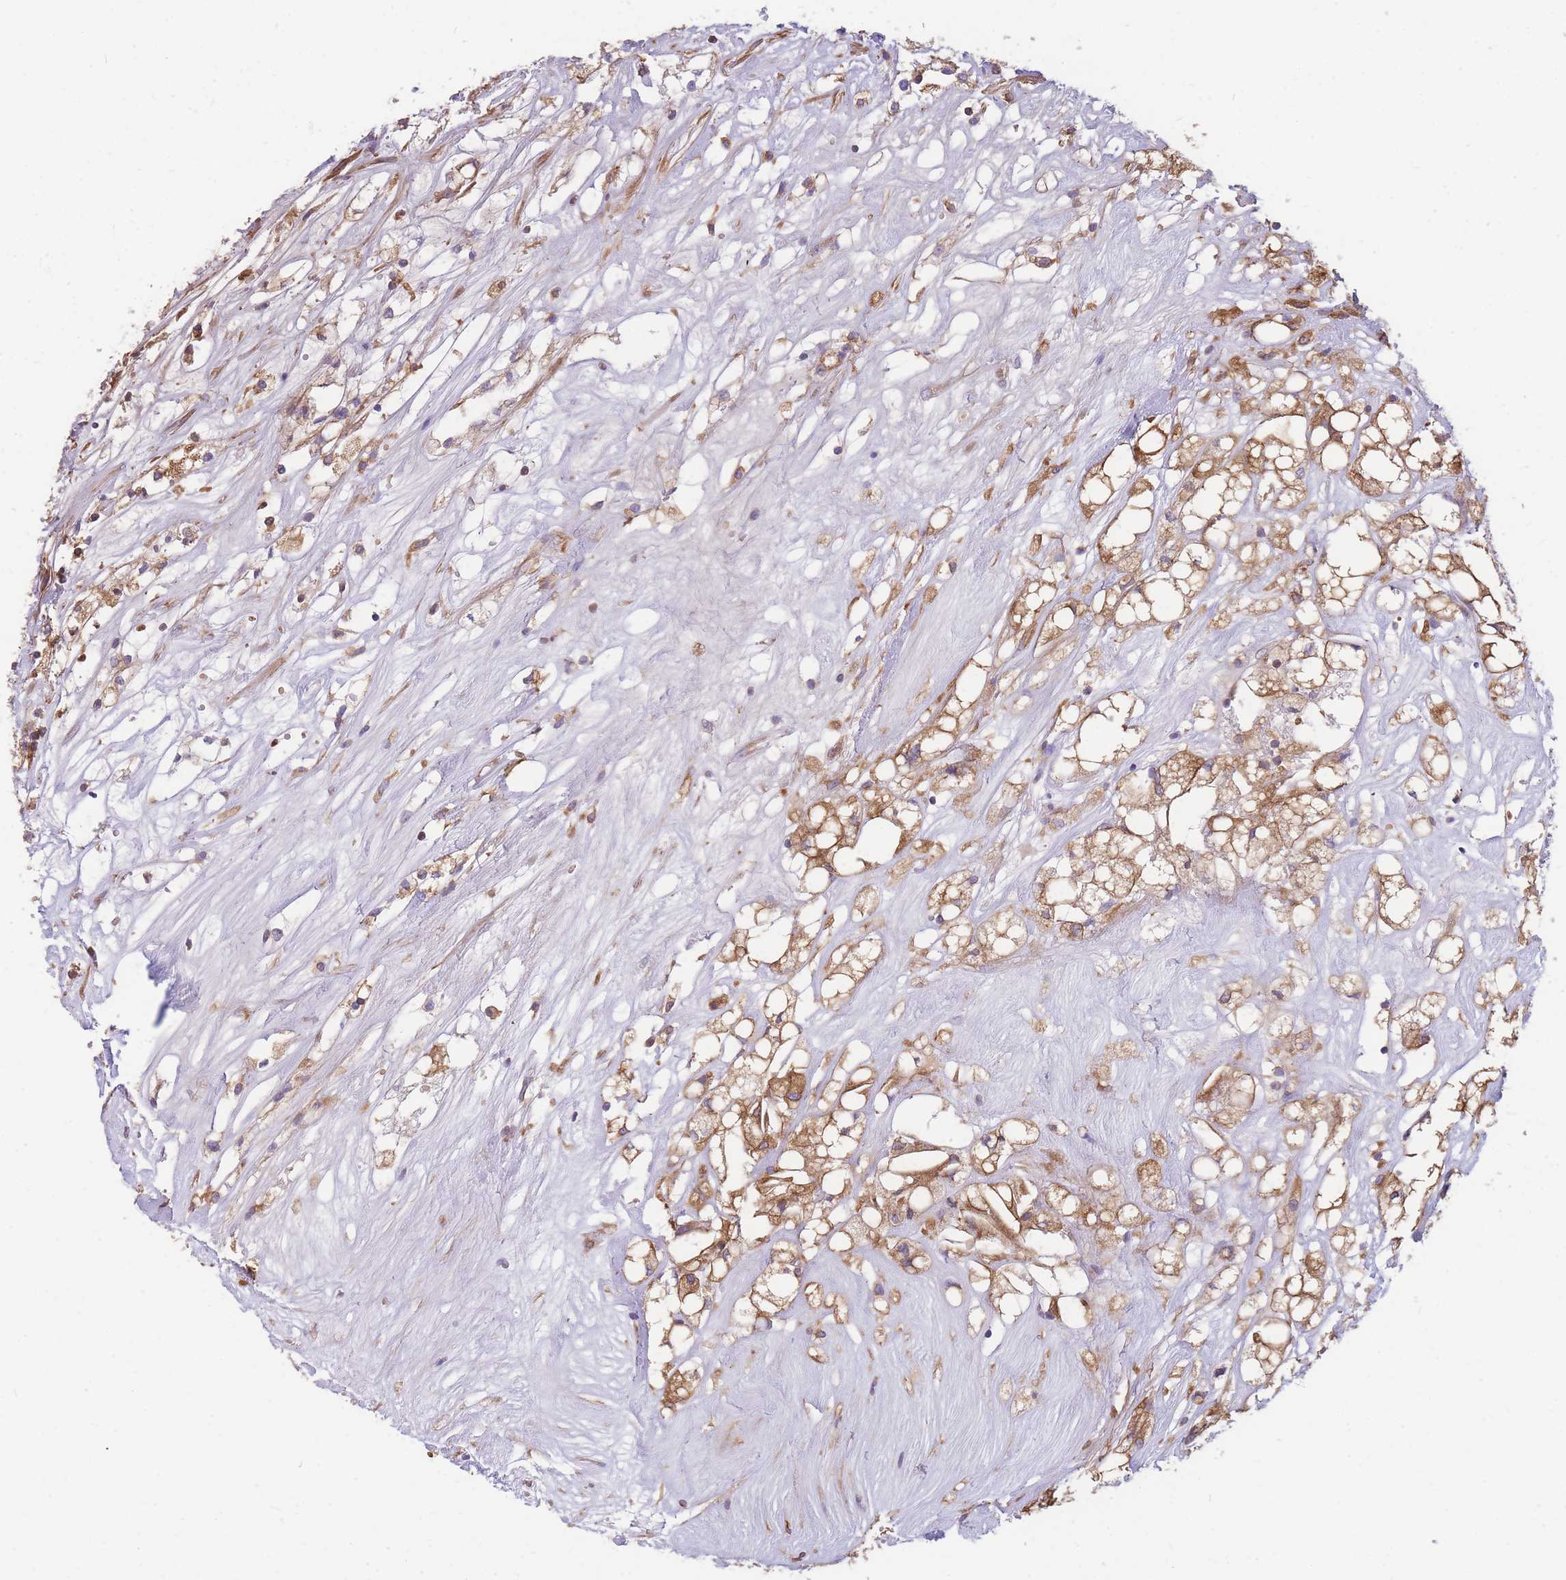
{"staining": {"intensity": "moderate", "quantity": ">75%", "location": "cytoplasmic/membranous"}, "tissue": "renal cancer", "cell_type": "Tumor cells", "image_type": "cancer", "snomed": [{"axis": "morphology", "description": "Adenocarcinoma, NOS"}, {"axis": "topography", "description": "Kidney"}], "caption": "IHC histopathology image of renal adenocarcinoma stained for a protein (brown), which reveals medium levels of moderate cytoplasmic/membranous positivity in about >75% of tumor cells.", "gene": "ANKRD53", "patient": {"sex": "male", "age": 59}}